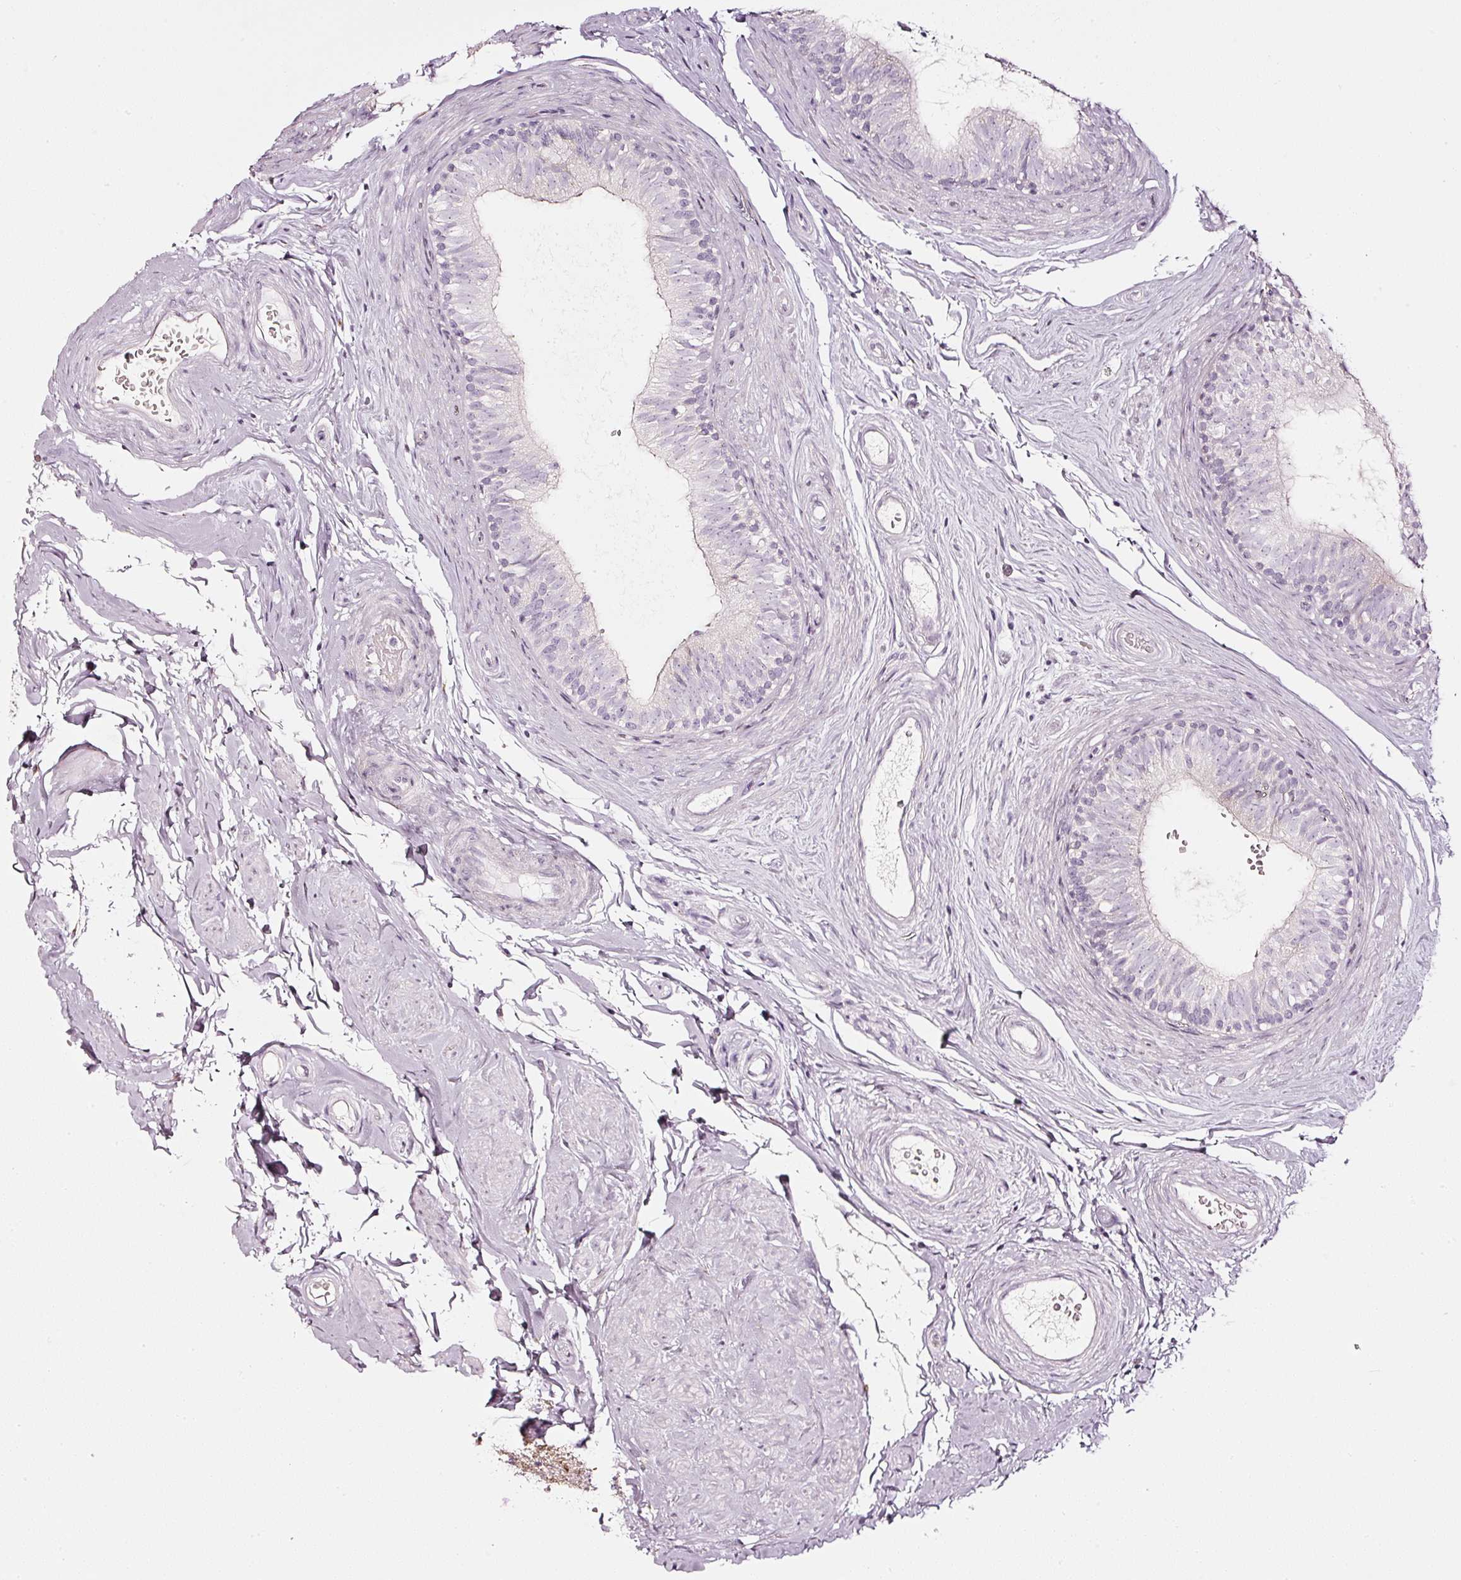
{"staining": {"intensity": "weak", "quantity": "<25%", "location": "cytoplasmic/membranous"}, "tissue": "epididymis", "cell_type": "Glandular cells", "image_type": "normal", "snomed": [{"axis": "morphology", "description": "Normal tissue, NOS"}, {"axis": "topography", "description": "Epididymis"}], "caption": "IHC histopathology image of unremarkable epididymis stained for a protein (brown), which displays no expression in glandular cells.", "gene": "SDF4", "patient": {"sex": "male", "age": 45}}